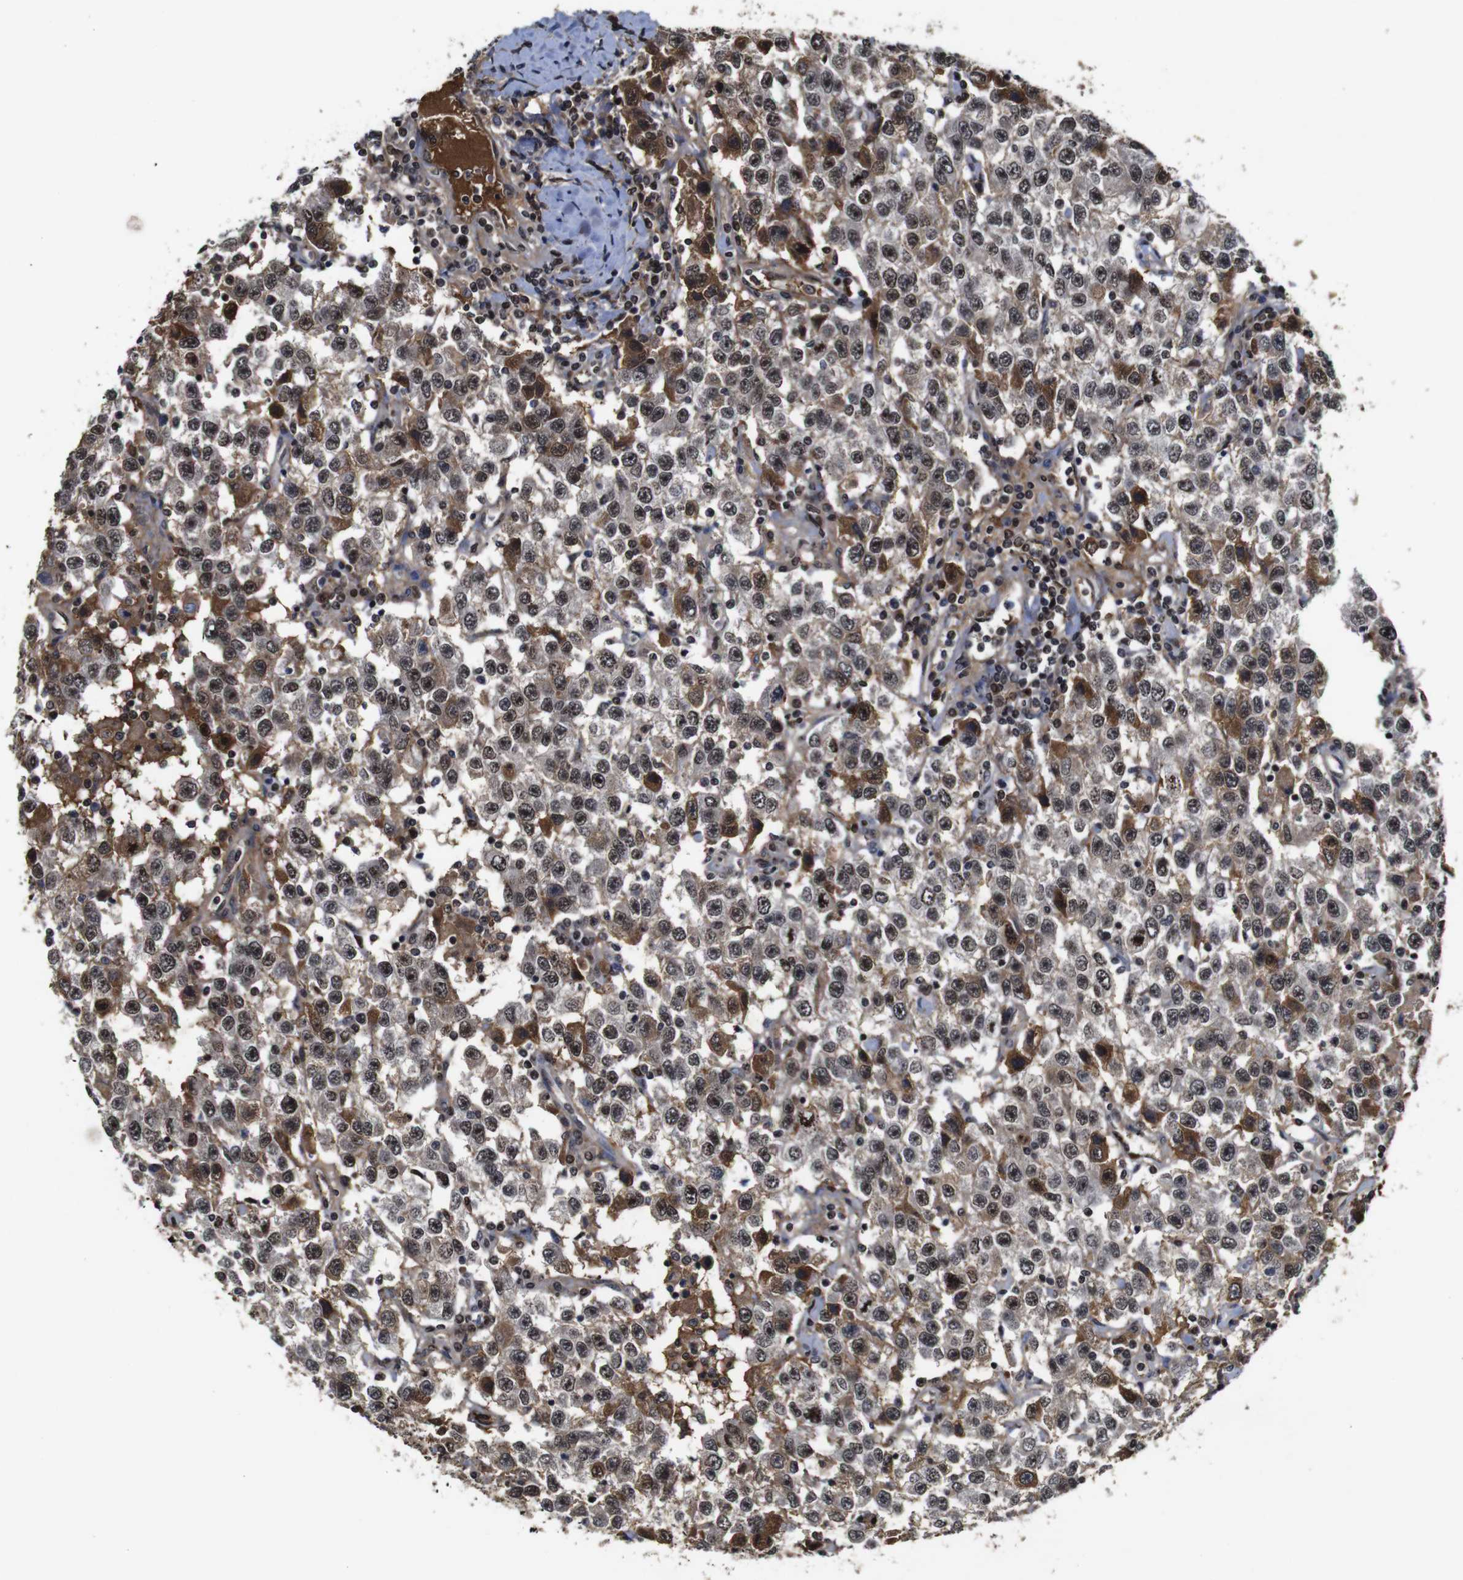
{"staining": {"intensity": "moderate", "quantity": "25%-75%", "location": "cytoplasmic/membranous,nuclear"}, "tissue": "testis cancer", "cell_type": "Tumor cells", "image_type": "cancer", "snomed": [{"axis": "morphology", "description": "Seminoma, NOS"}, {"axis": "topography", "description": "Testis"}], "caption": "IHC photomicrograph of neoplastic tissue: human testis seminoma stained using IHC shows medium levels of moderate protein expression localized specifically in the cytoplasmic/membranous and nuclear of tumor cells, appearing as a cytoplasmic/membranous and nuclear brown color.", "gene": "MYC", "patient": {"sex": "male", "age": 41}}